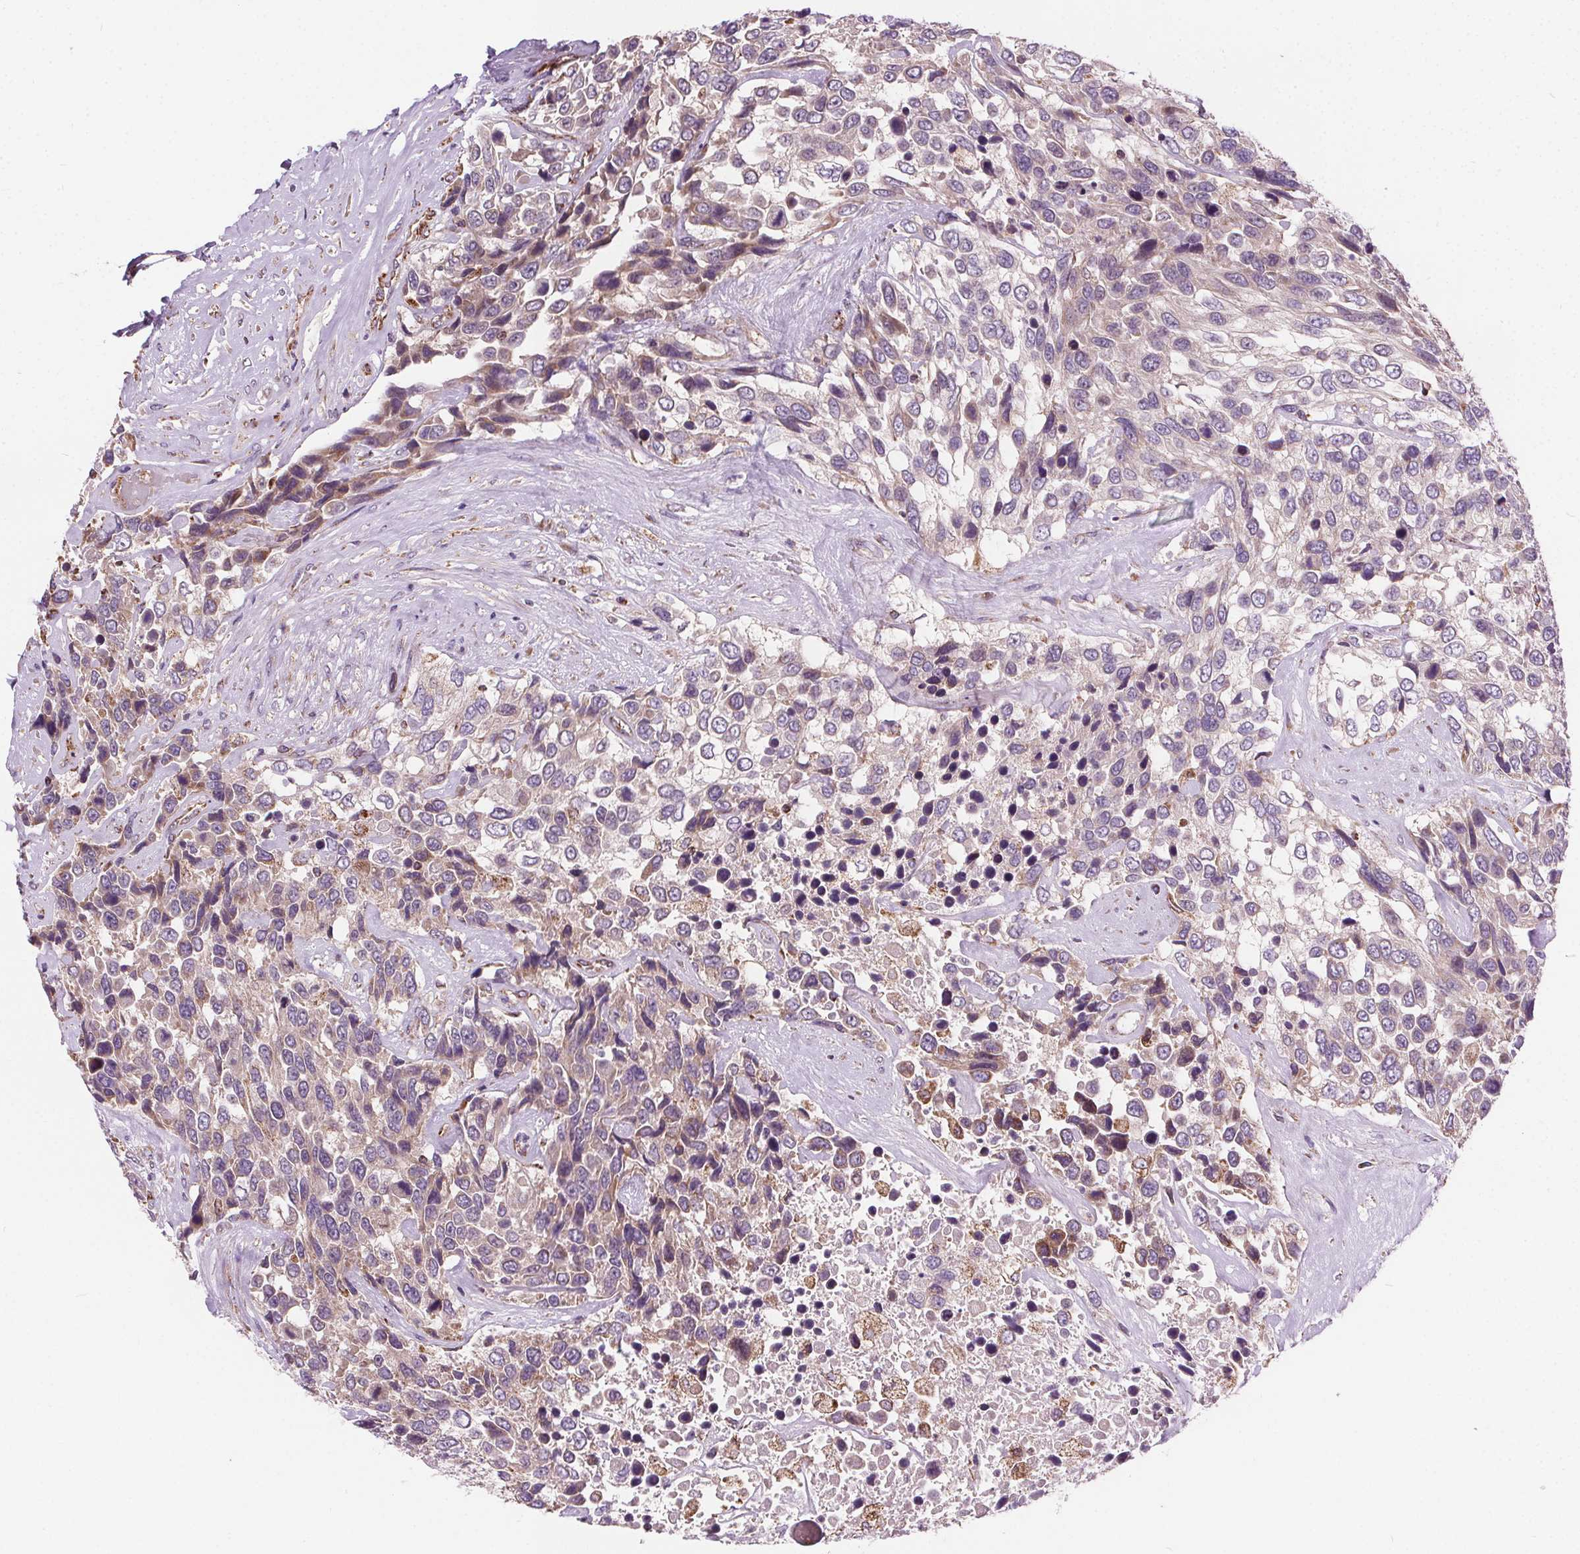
{"staining": {"intensity": "moderate", "quantity": "<25%", "location": "cytoplasmic/membranous"}, "tissue": "urothelial cancer", "cell_type": "Tumor cells", "image_type": "cancer", "snomed": [{"axis": "morphology", "description": "Urothelial carcinoma, High grade"}, {"axis": "topography", "description": "Urinary bladder"}], "caption": "DAB immunohistochemical staining of human urothelial cancer exhibits moderate cytoplasmic/membranous protein expression in approximately <25% of tumor cells. The staining was performed using DAB, with brown indicating positive protein expression. Nuclei are stained blue with hematoxylin.", "gene": "GOLT1B", "patient": {"sex": "female", "age": 70}}